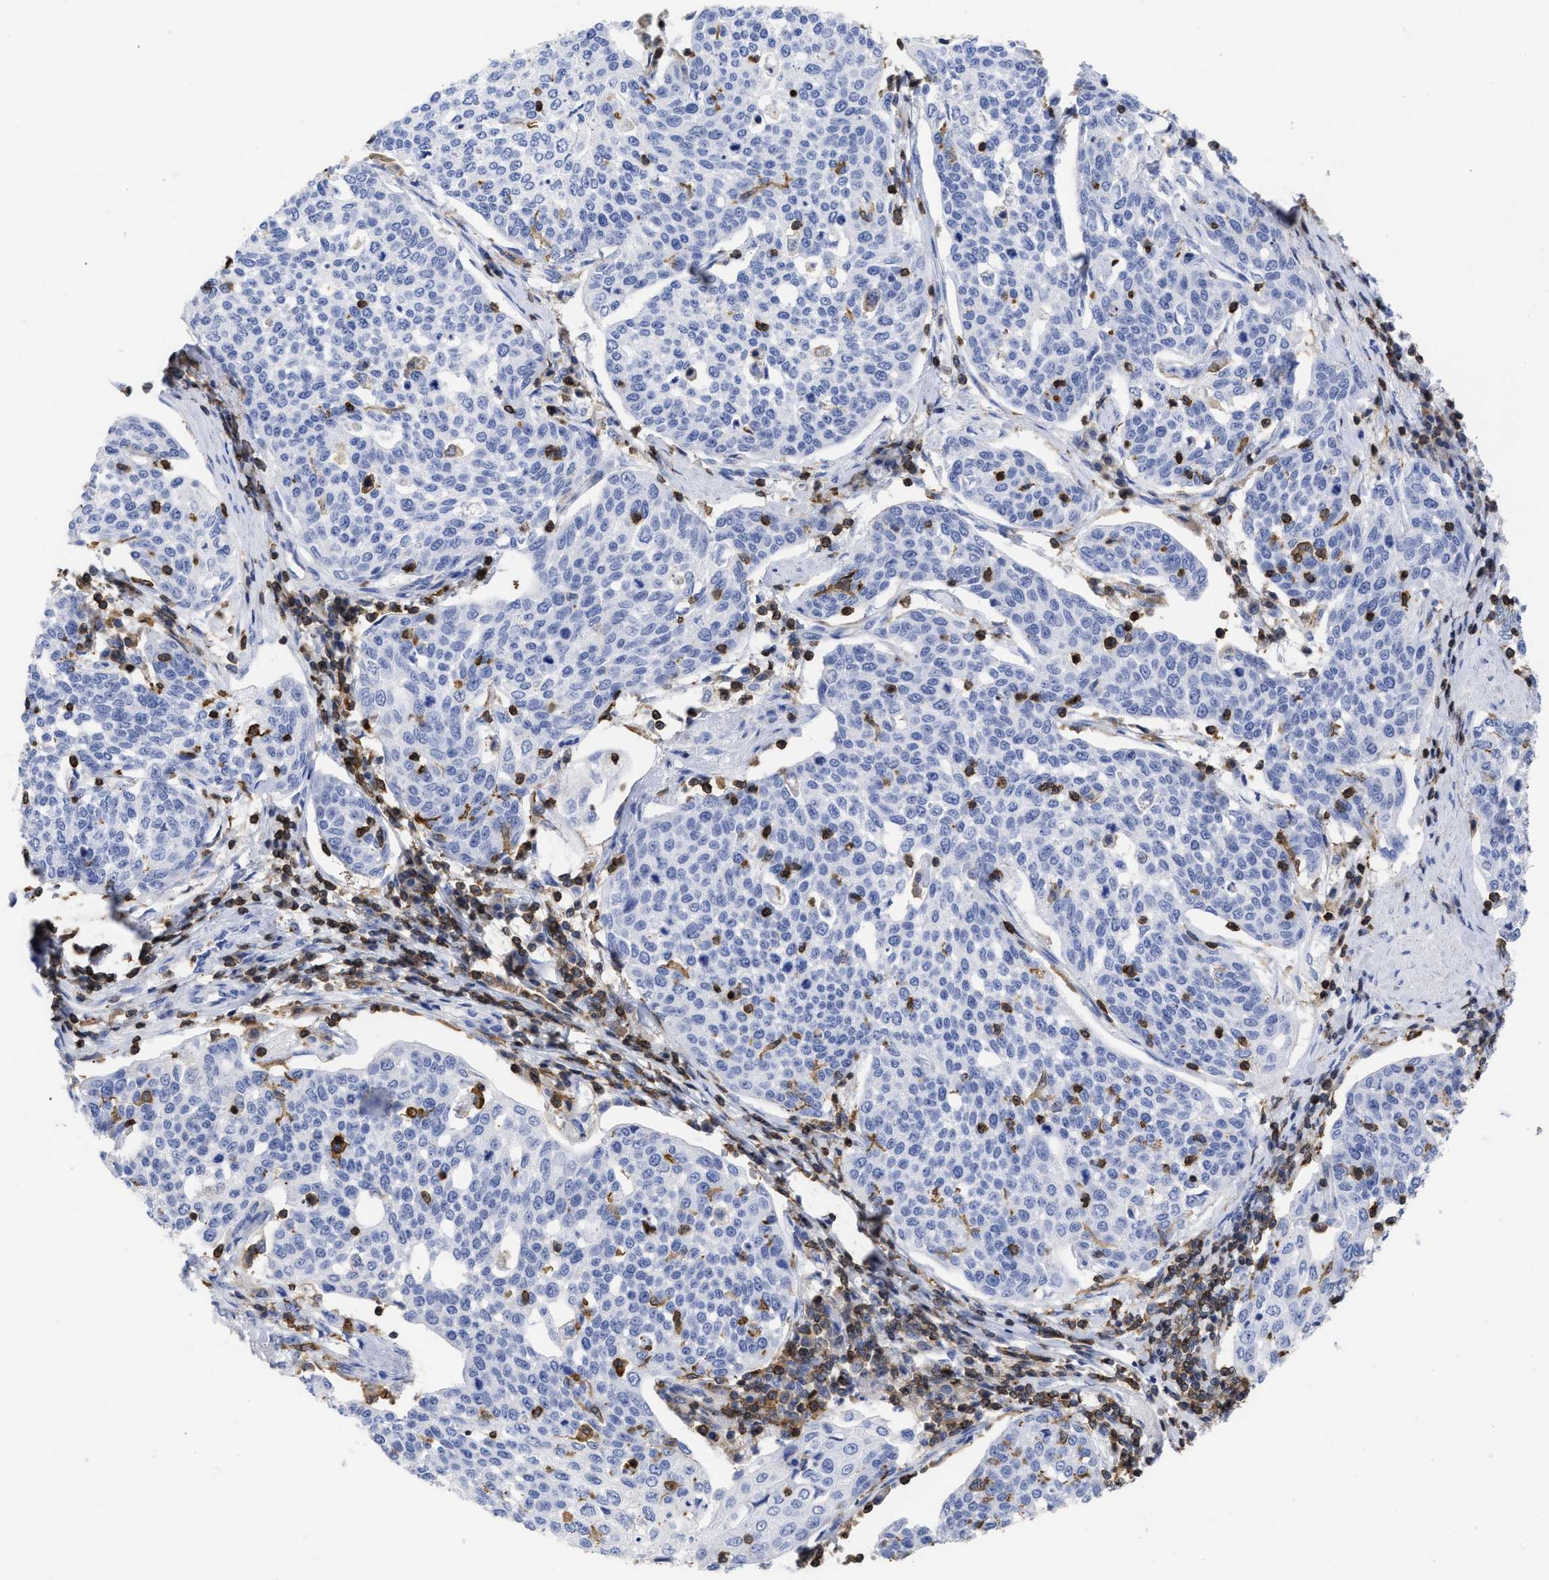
{"staining": {"intensity": "negative", "quantity": "none", "location": "none"}, "tissue": "cervical cancer", "cell_type": "Tumor cells", "image_type": "cancer", "snomed": [{"axis": "morphology", "description": "Squamous cell carcinoma, NOS"}, {"axis": "topography", "description": "Cervix"}], "caption": "This histopathology image is of cervical squamous cell carcinoma stained with immunohistochemistry to label a protein in brown with the nuclei are counter-stained blue. There is no positivity in tumor cells.", "gene": "HCLS1", "patient": {"sex": "female", "age": 34}}